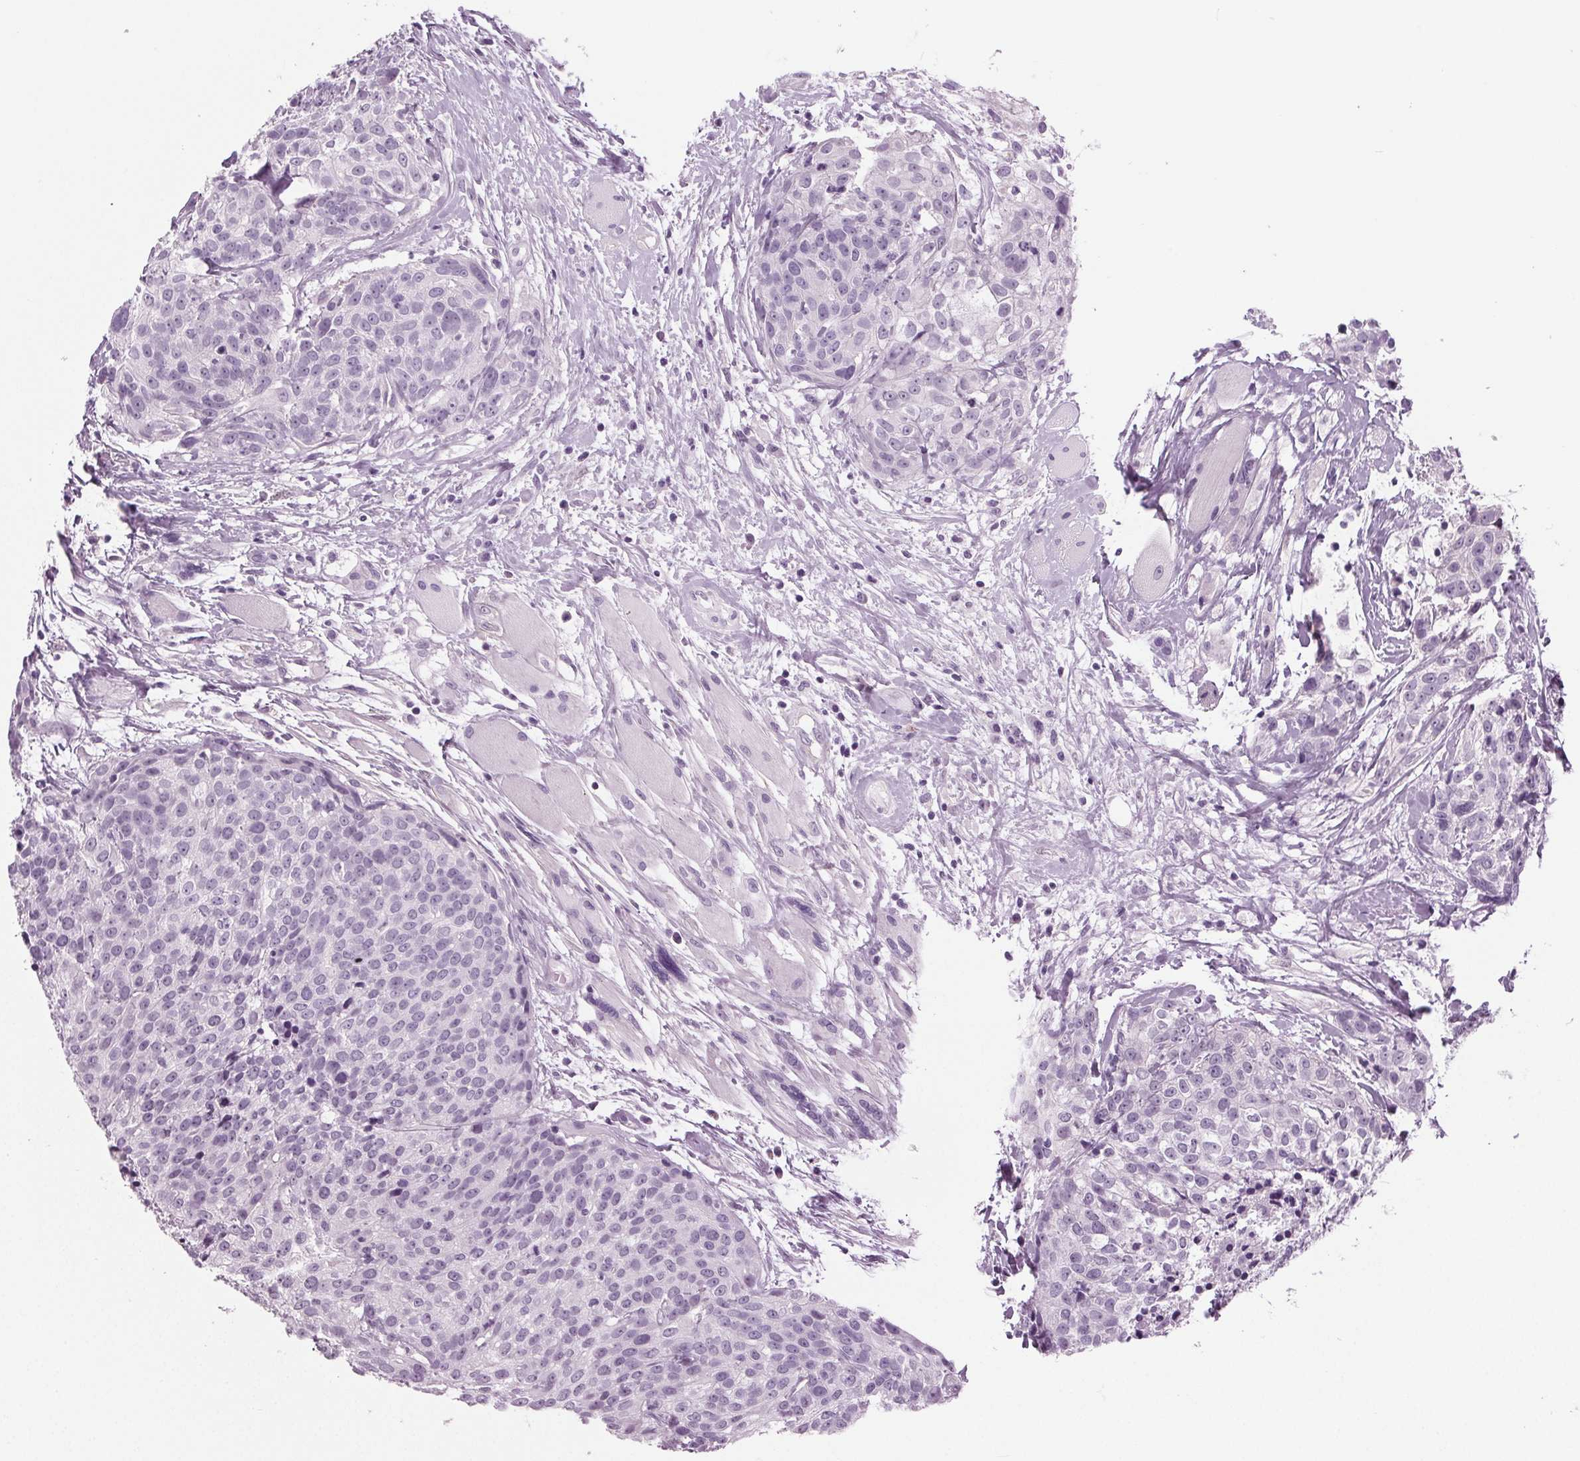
{"staining": {"intensity": "negative", "quantity": "none", "location": "none"}, "tissue": "head and neck cancer", "cell_type": "Tumor cells", "image_type": "cancer", "snomed": [{"axis": "morphology", "description": "Squamous cell carcinoma, NOS"}, {"axis": "topography", "description": "Oral tissue"}, {"axis": "topography", "description": "Head-Neck"}], "caption": "Immunohistochemical staining of human head and neck squamous cell carcinoma reveals no significant positivity in tumor cells. Nuclei are stained in blue.", "gene": "BHLHE22", "patient": {"sex": "male", "age": 64}}